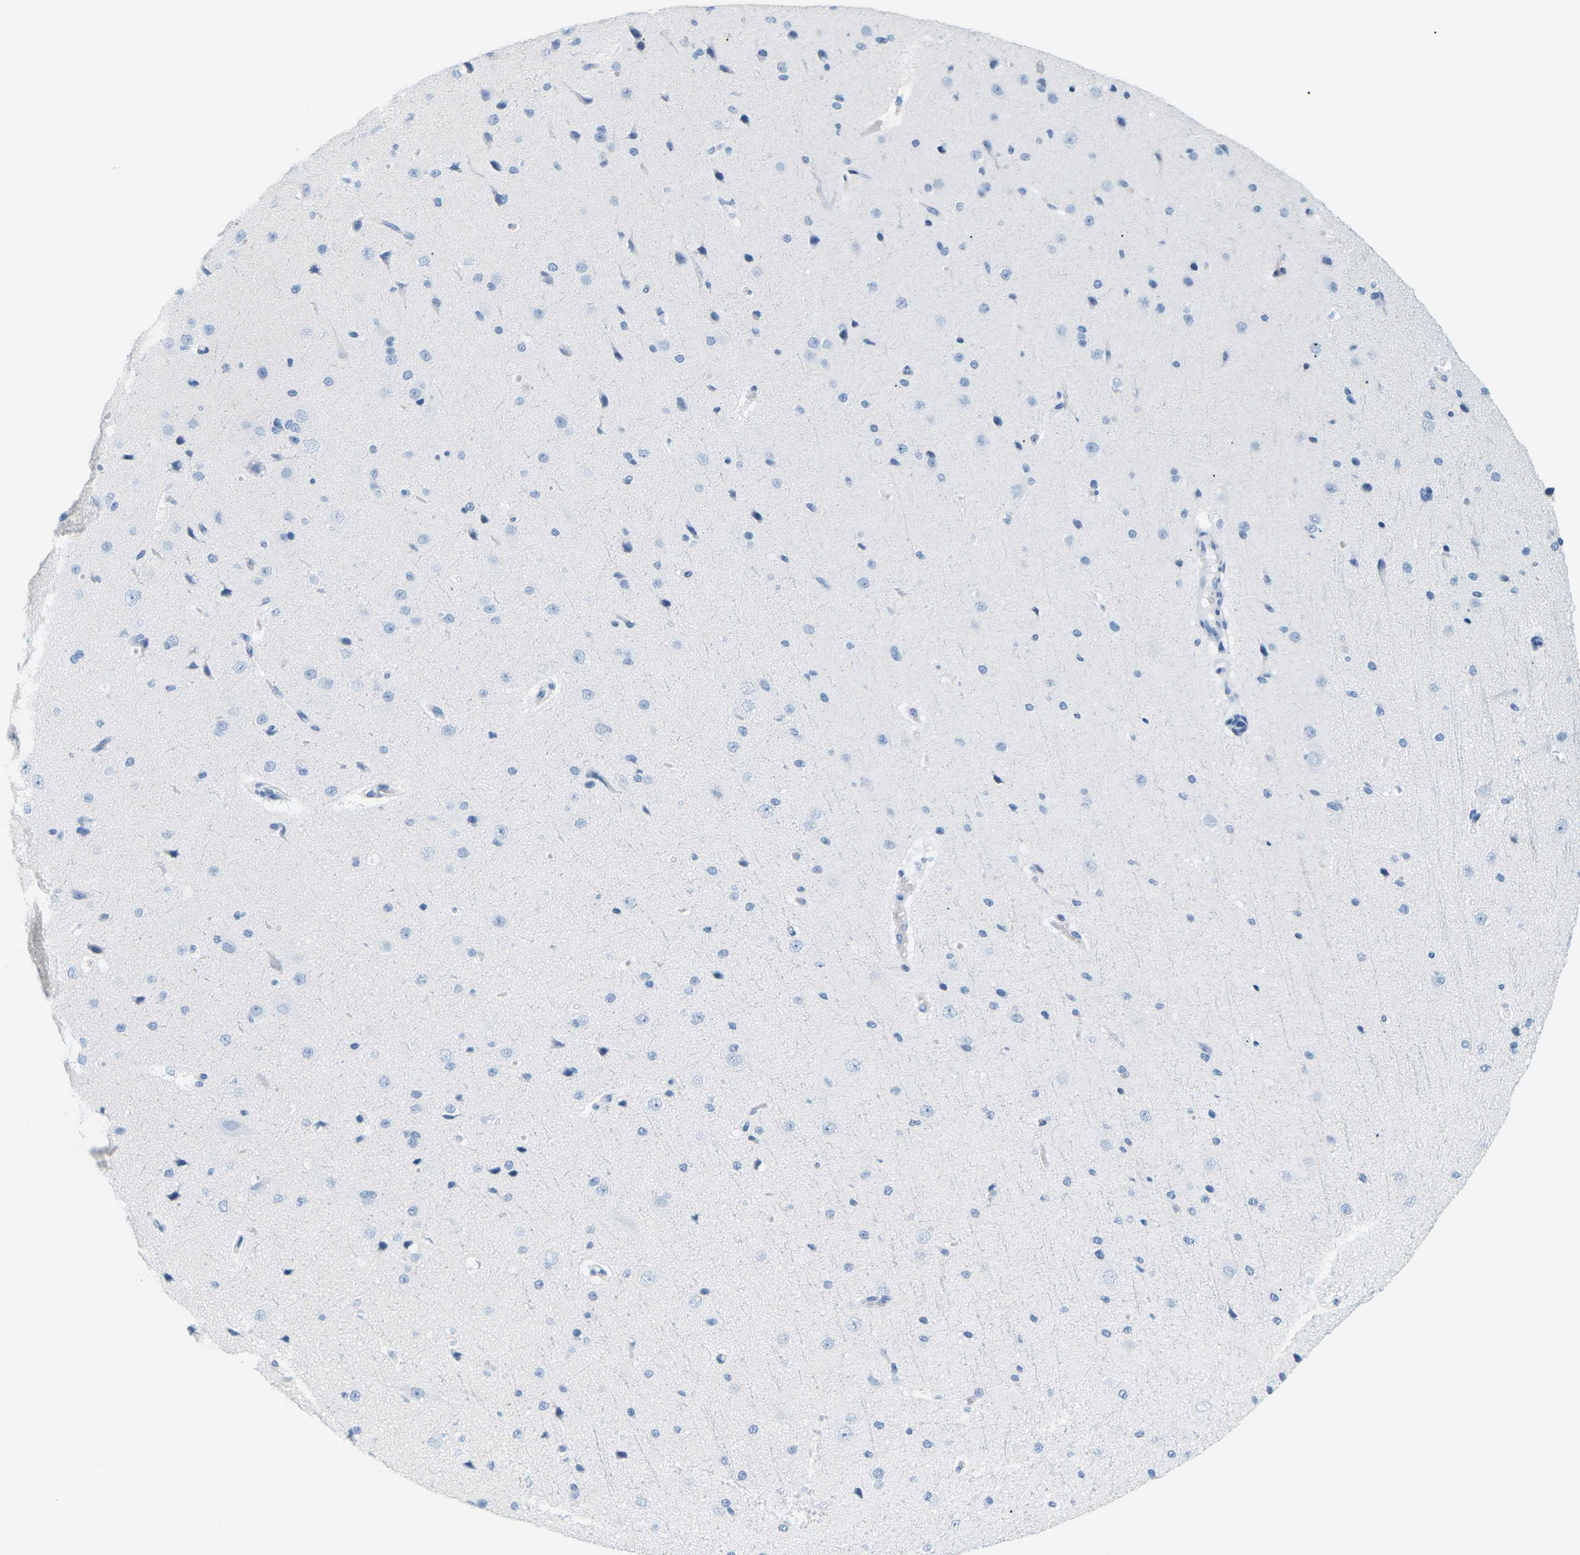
{"staining": {"intensity": "negative", "quantity": "none", "location": "none"}, "tissue": "cerebral cortex", "cell_type": "Endothelial cells", "image_type": "normal", "snomed": [{"axis": "morphology", "description": "Normal tissue, NOS"}, {"axis": "morphology", "description": "Developmental malformation"}, {"axis": "topography", "description": "Cerebral cortex"}], "caption": "High magnification brightfield microscopy of normal cerebral cortex stained with DAB (3,3'-diaminobenzidine) (brown) and counterstained with hematoxylin (blue): endothelial cells show no significant staining.", "gene": "SLC12A1", "patient": {"sex": "female", "age": 30}}